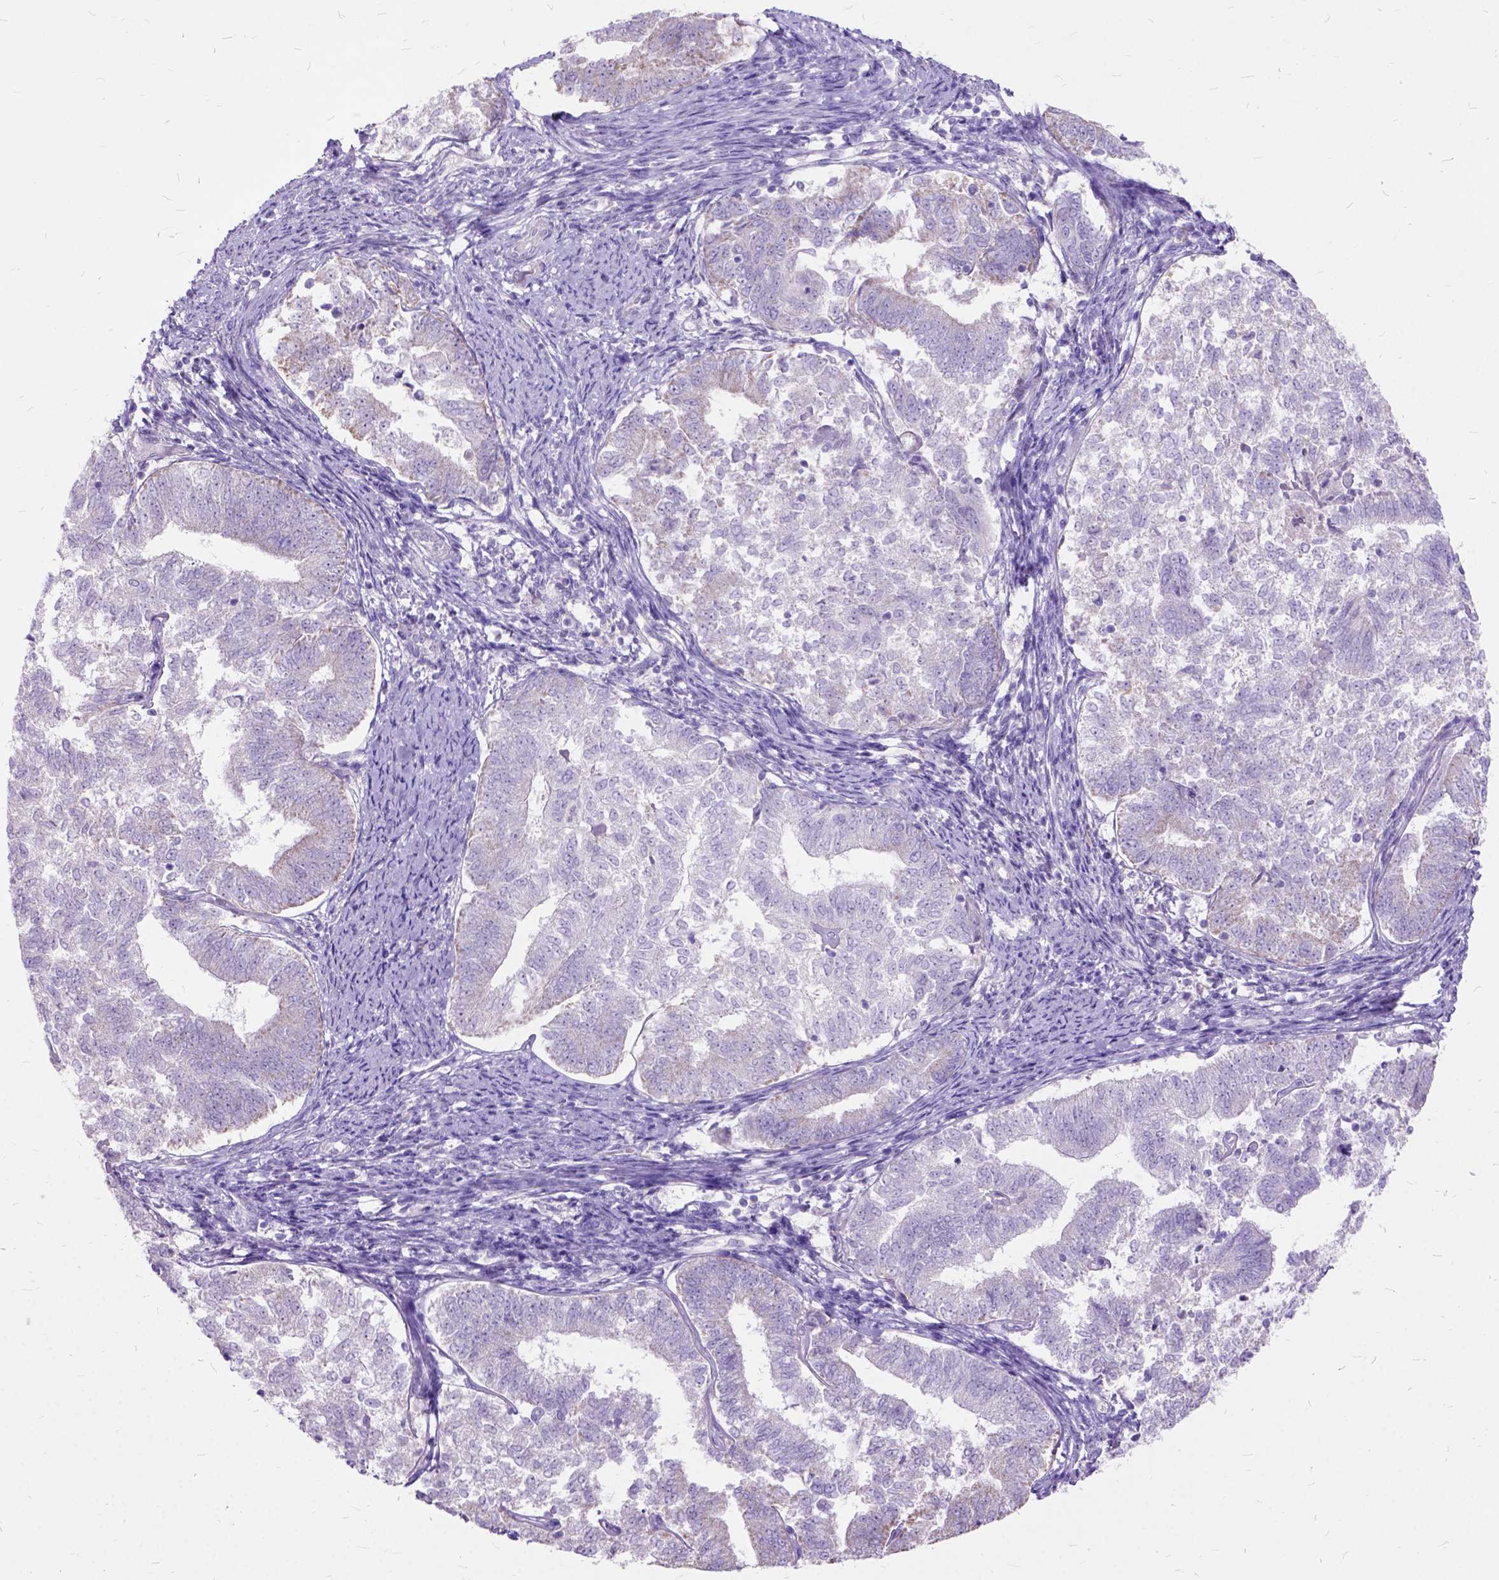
{"staining": {"intensity": "negative", "quantity": "none", "location": "none"}, "tissue": "endometrial cancer", "cell_type": "Tumor cells", "image_type": "cancer", "snomed": [{"axis": "morphology", "description": "Adenocarcinoma, NOS"}, {"axis": "topography", "description": "Endometrium"}], "caption": "An IHC micrograph of endometrial cancer is shown. There is no staining in tumor cells of endometrial cancer.", "gene": "CTAG2", "patient": {"sex": "female", "age": 65}}